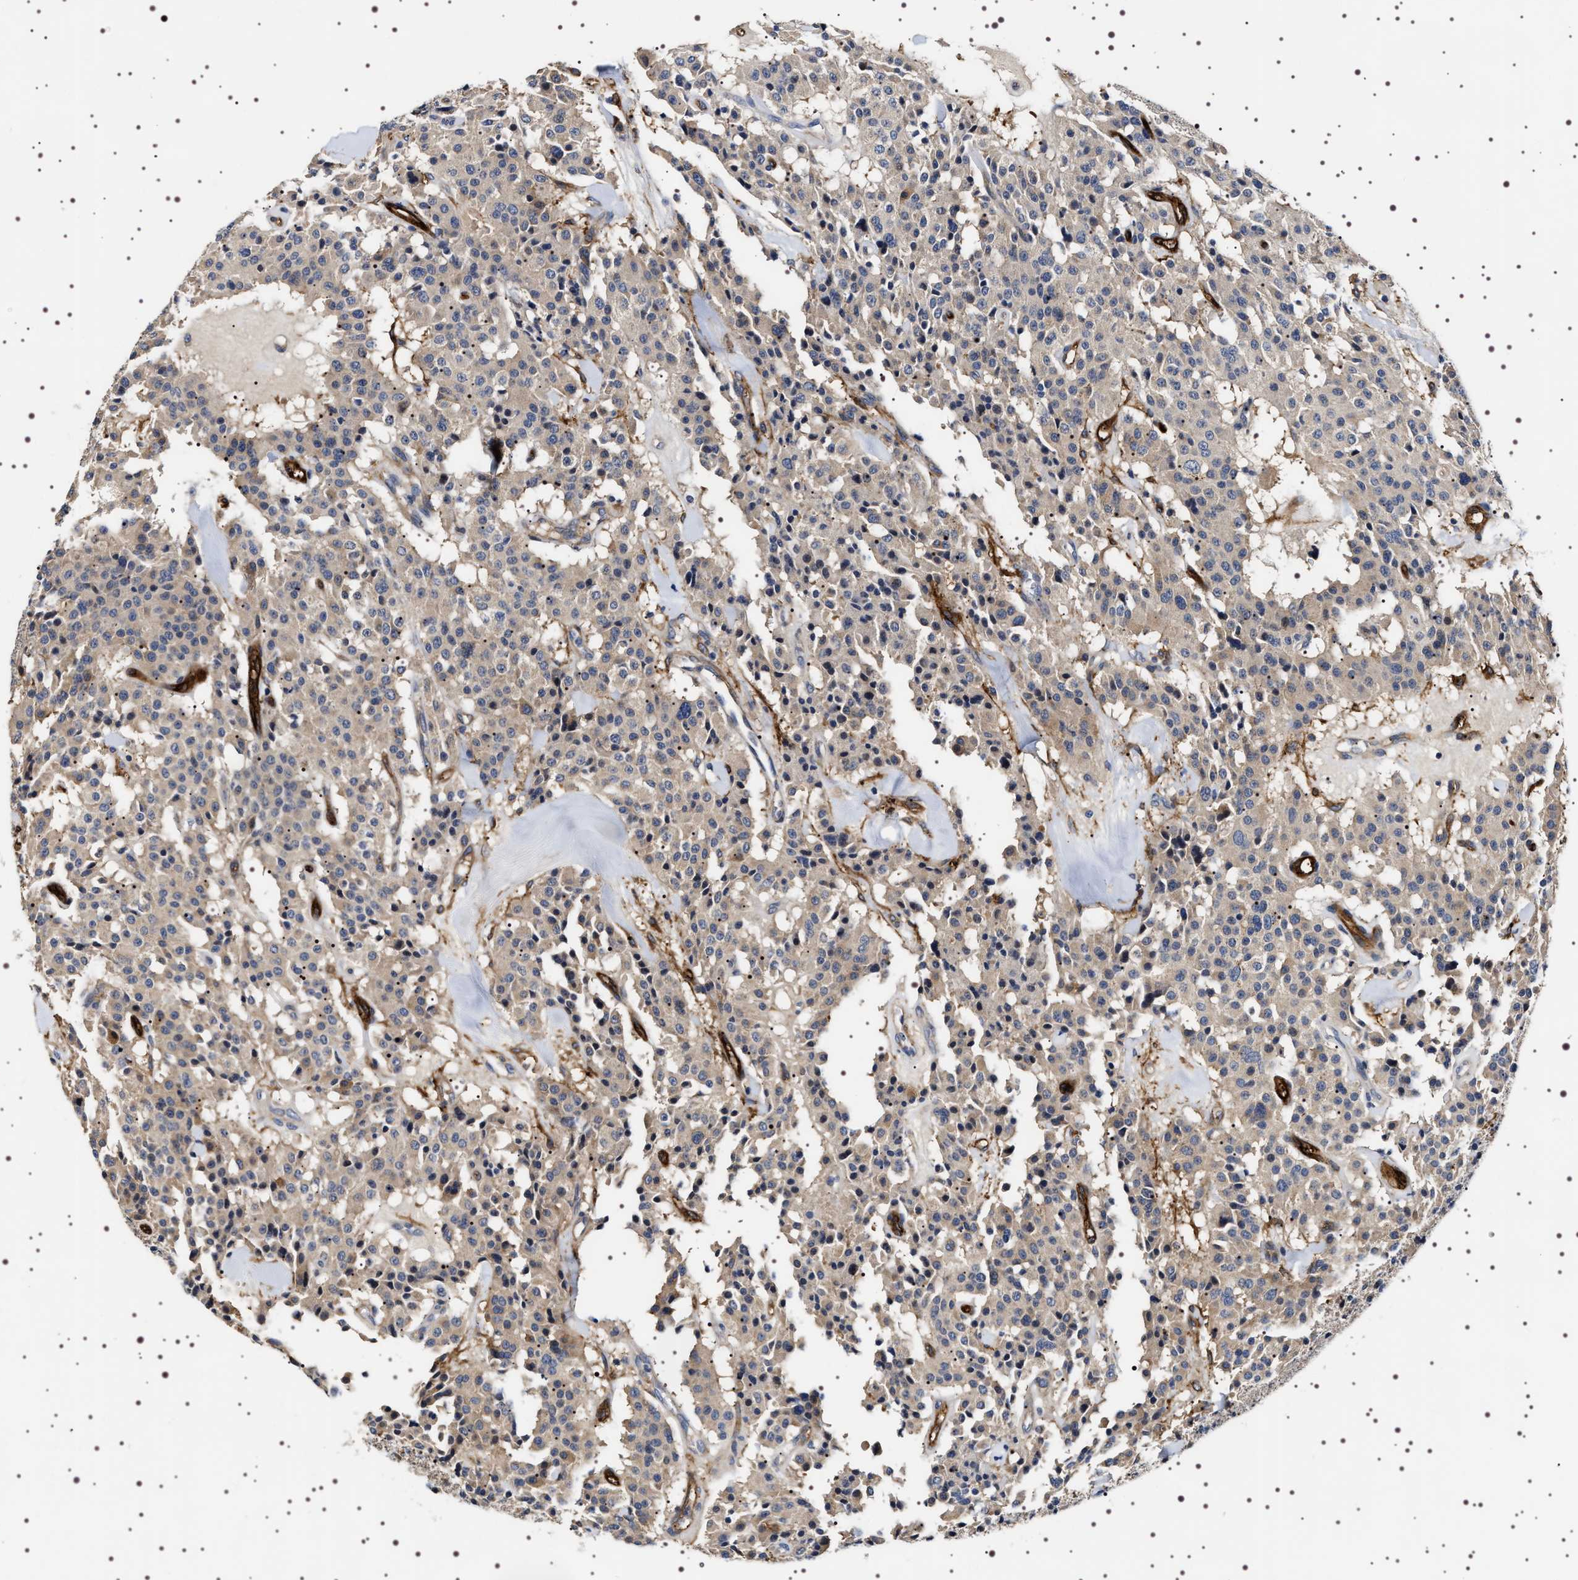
{"staining": {"intensity": "weak", "quantity": "25%-75%", "location": "cytoplasmic/membranous"}, "tissue": "carcinoid", "cell_type": "Tumor cells", "image_type": "cancer", "snomed": [{"axis": "morphology", "description": "Carcinoid, malignant, NOS"}, {"axis": "topography", "description": "Lung"}], "caption": "Tumor cells show low levels of weak cytoplasmic/membranous expression in about 25%-75% of cells in carcinoid (malignant).", "gene": "ALPL", "patient": {"sex": "male", "age": 30}}